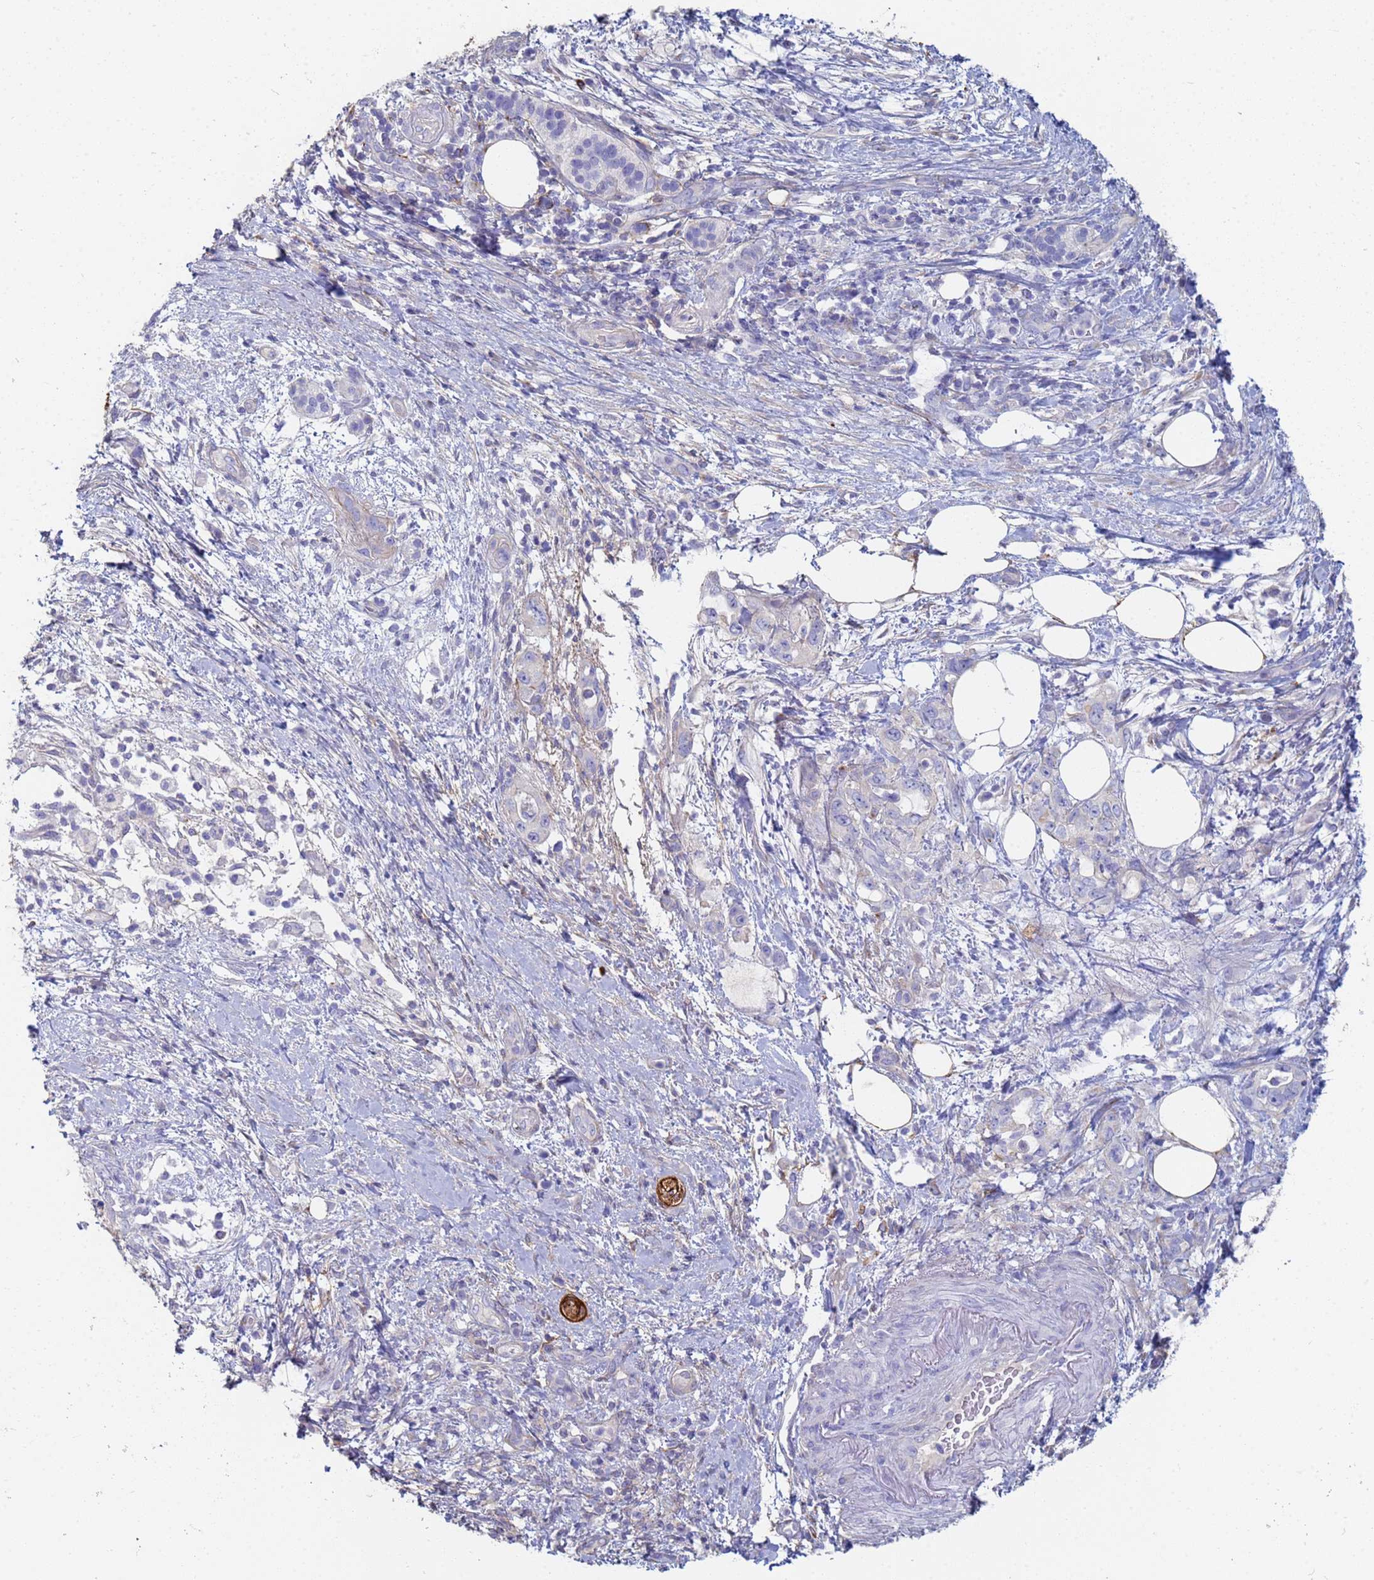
{"staining": {"intensity": "negative", "quantity": "none", "location": "none"}, "tissue": "pancreatic cancer", "cell_type": "Tumor cells", "image_type": "cancer", "snomed": [{"axis": "morphology", "description": "Adenocarcinoma, NOS"}, {"axis": "topography", "description": "Pancreas"}], "caption": "This histopathology image is of adenocarcinoma (pancreatic) stained with immunohistochemistry (IHC) to label a protein in brown with the nuclei are counter-stained blue. There is no expression in tumor cells.", "gene": "ABCA8", "patient": {"sex": "female", "age": 61}}